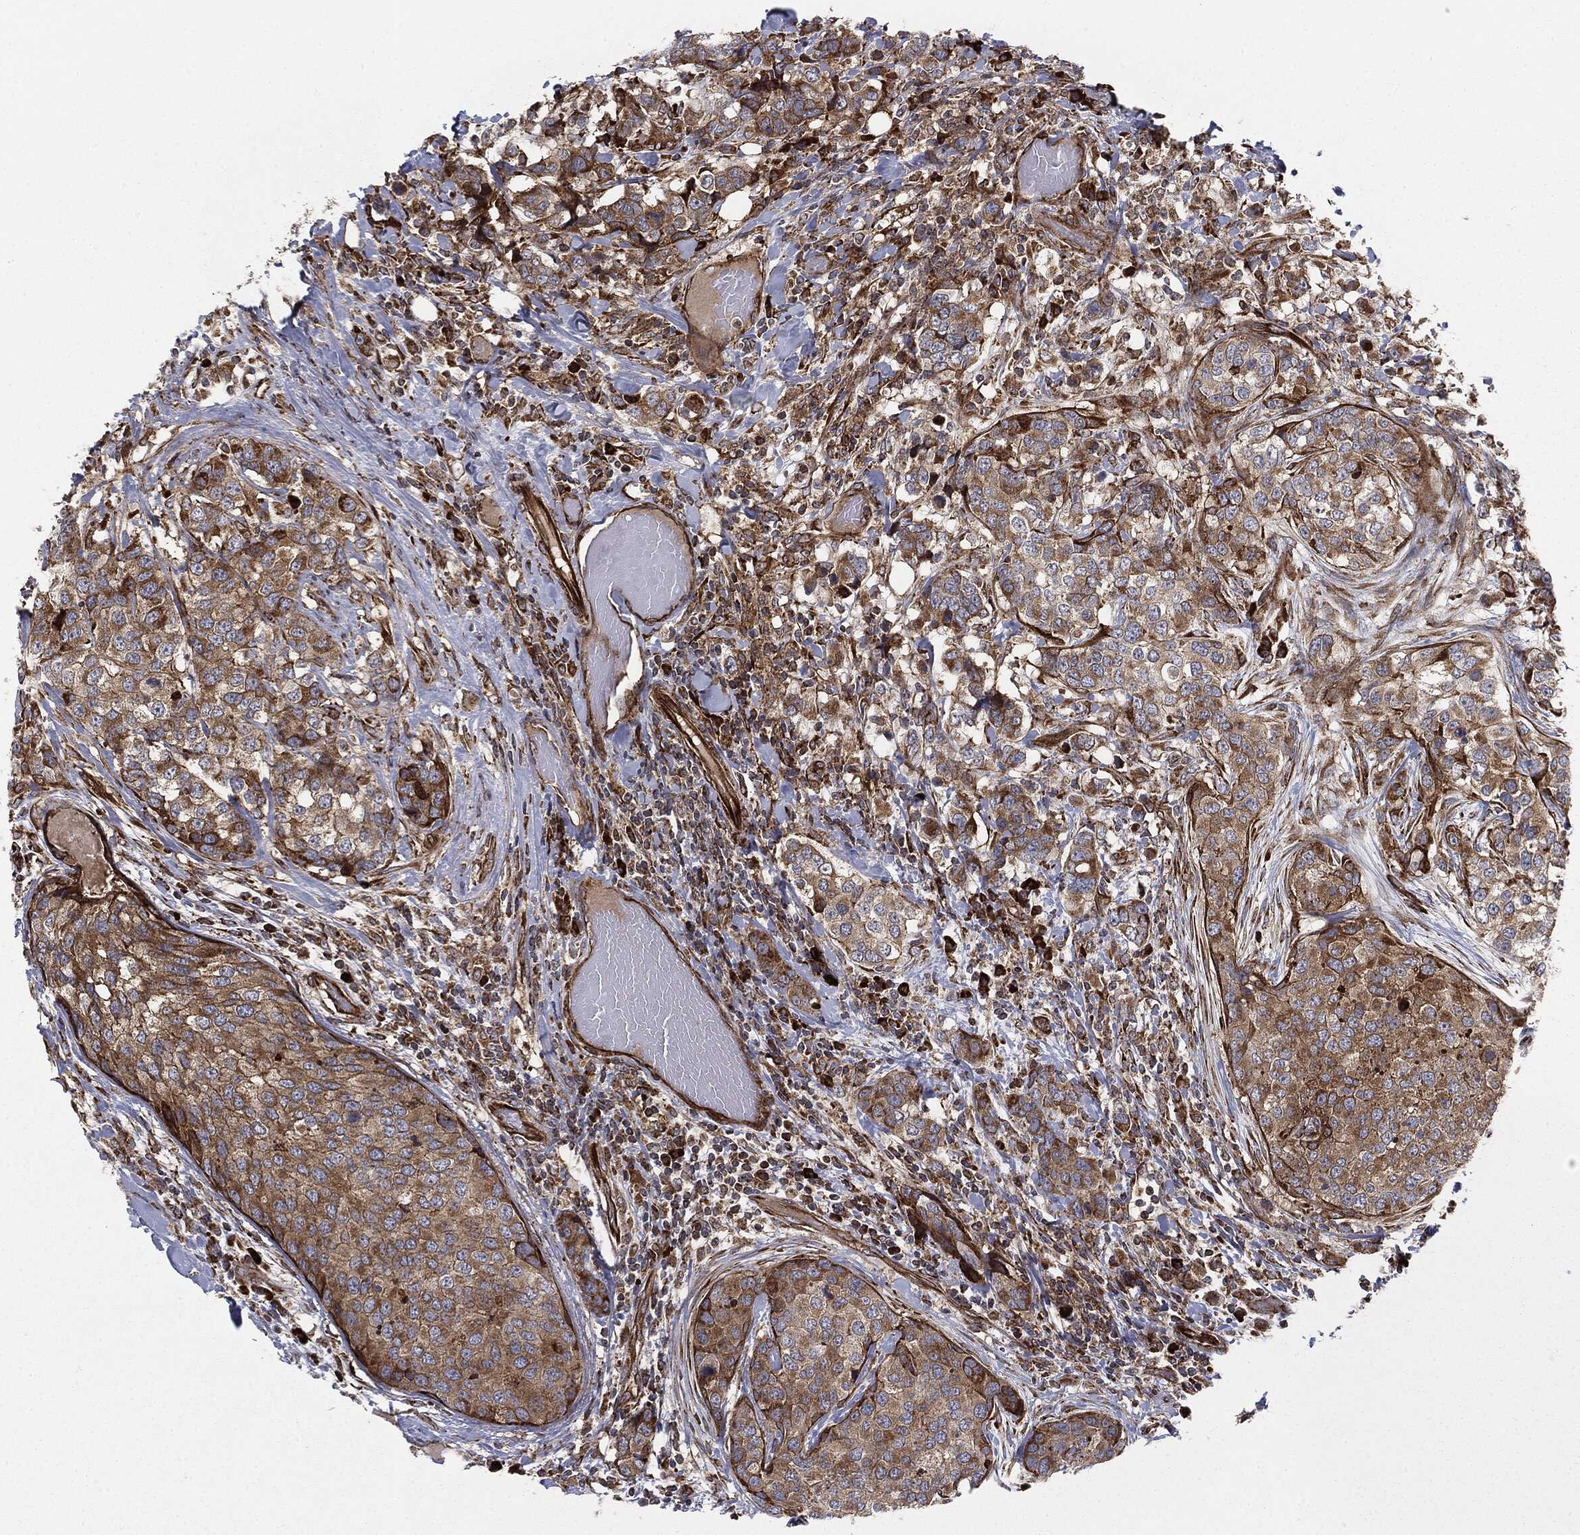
{"staining": {"intensity": "moderate", "quantity": ">75%", "location": "cytoplasmic/membranous"}, "tissue": "breast cancer", "cell_type": "Tumor cells", "image_type": "cancer", "snomed": [{"axis": "morphology", "description": "Lobular carcinoma"}, {"axis": "topography", "description": "Breast"}], "caption": "A brown stain shows moderate cytoplasmic/membranous positivity of a protein in breast cancer tumor cells.", "gene": "CYLD", "patient": {"sex": "female", "age": 59}}